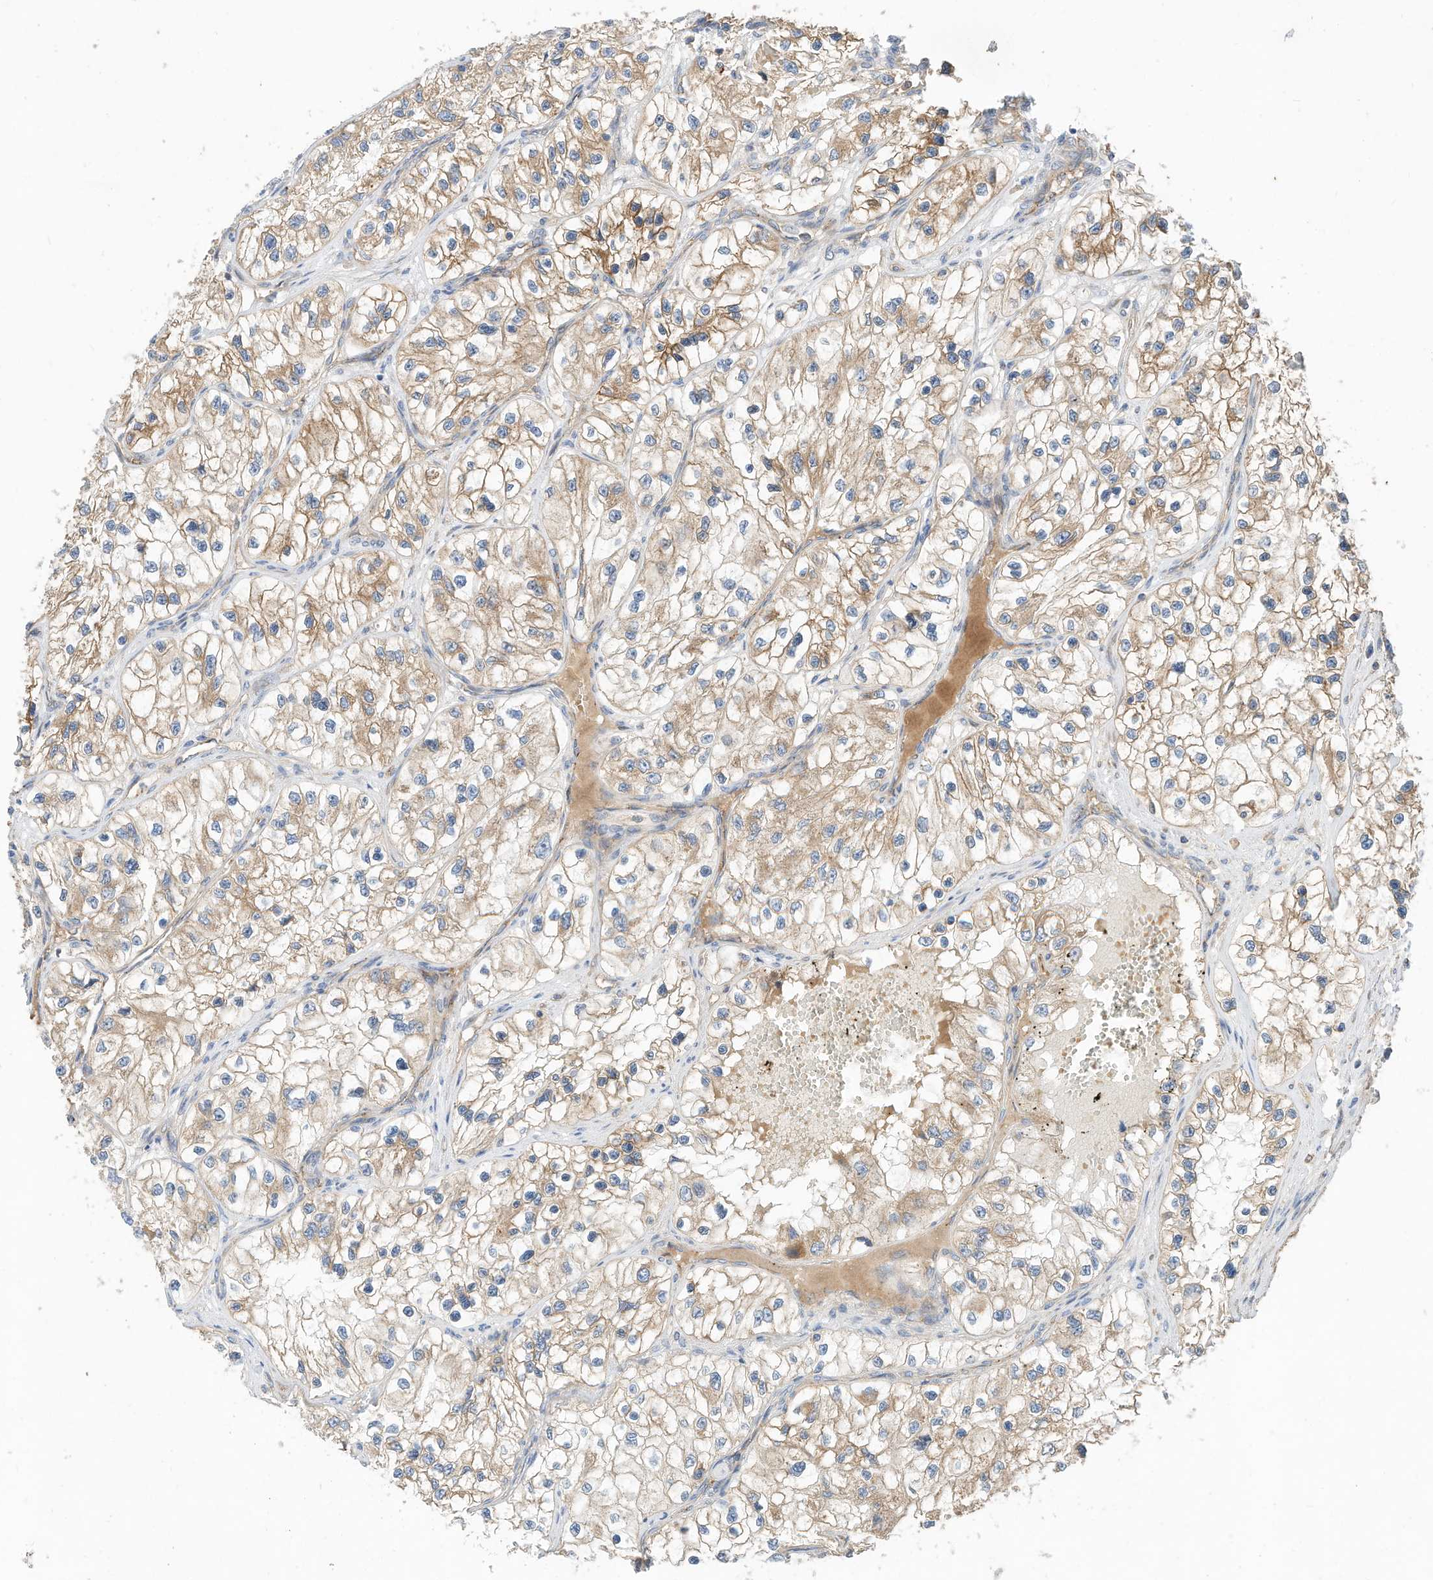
{"staining": {"intensity": "moderate", "quantity": ">75%", "location": "cytoplasmic/membranous"}, "tissue": "renal cancer", "cell_type": "Tumor cells", "image_type": "cancer", "snomed": [{"axis": "morphology", "description": "Adenocarcinoma, NOS"}, {"axis": "topography", "description": "Kidney"}], "caption": "The histopathology image displays staining of renal adenocarcinoma, revealing moderate cytoplasmic/membranous protein staining (brown color) within tumor cells.", "gene": "CPAMD8", "patient": {"sex": "female", "age": 57}}